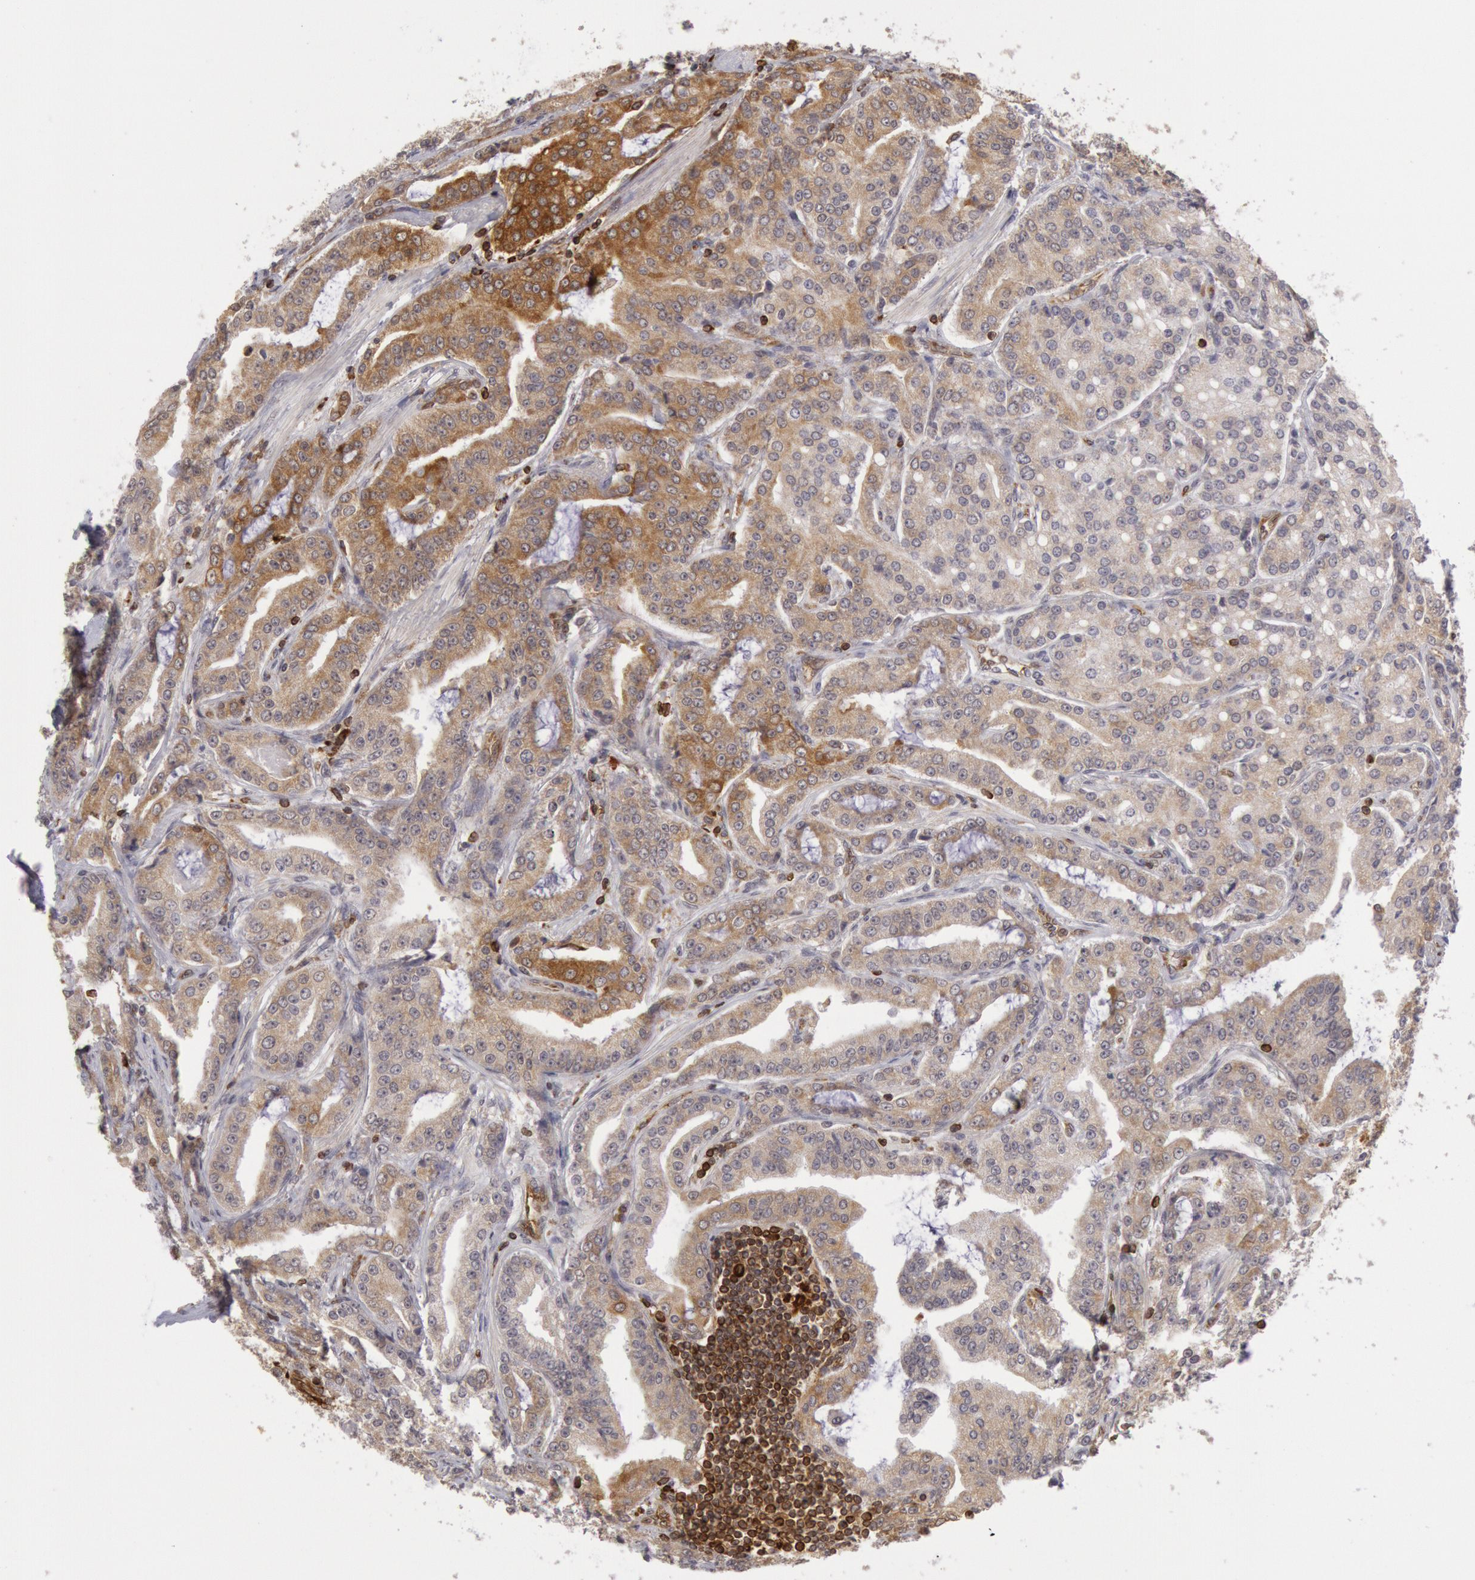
{"staining": {"intensity": "weak", "quantity": "25%-75%", "location": "cytoplasmic/membranous"}, "tissue": "prostate cancer", "cell_type": "Tumor cells", "image_type": "cancer", "snomed": [{"axis": "morphology", "description": "Adenocarcinoma, Medium grade"}, {"axis": "topography", "description": "Prostate"}], "caption": "High-magnification brightfield microscopy of prostate cancer (adenocarcinoma (medium-grade)) stained with DAB (brown) and counterstained with hematoxylin (blue). tumor cells exhibit weak cytoplasmic/membranous positivity is seen in approximately25%-75% of cells. Using DAB (3,3'-diaminobenzidine) (brown) and hematoxylin (blue) stains, captured at high magnification using brightfield microscopy.", "gene": "TAP2", "patient": {"sex": "male", "age": 72}}